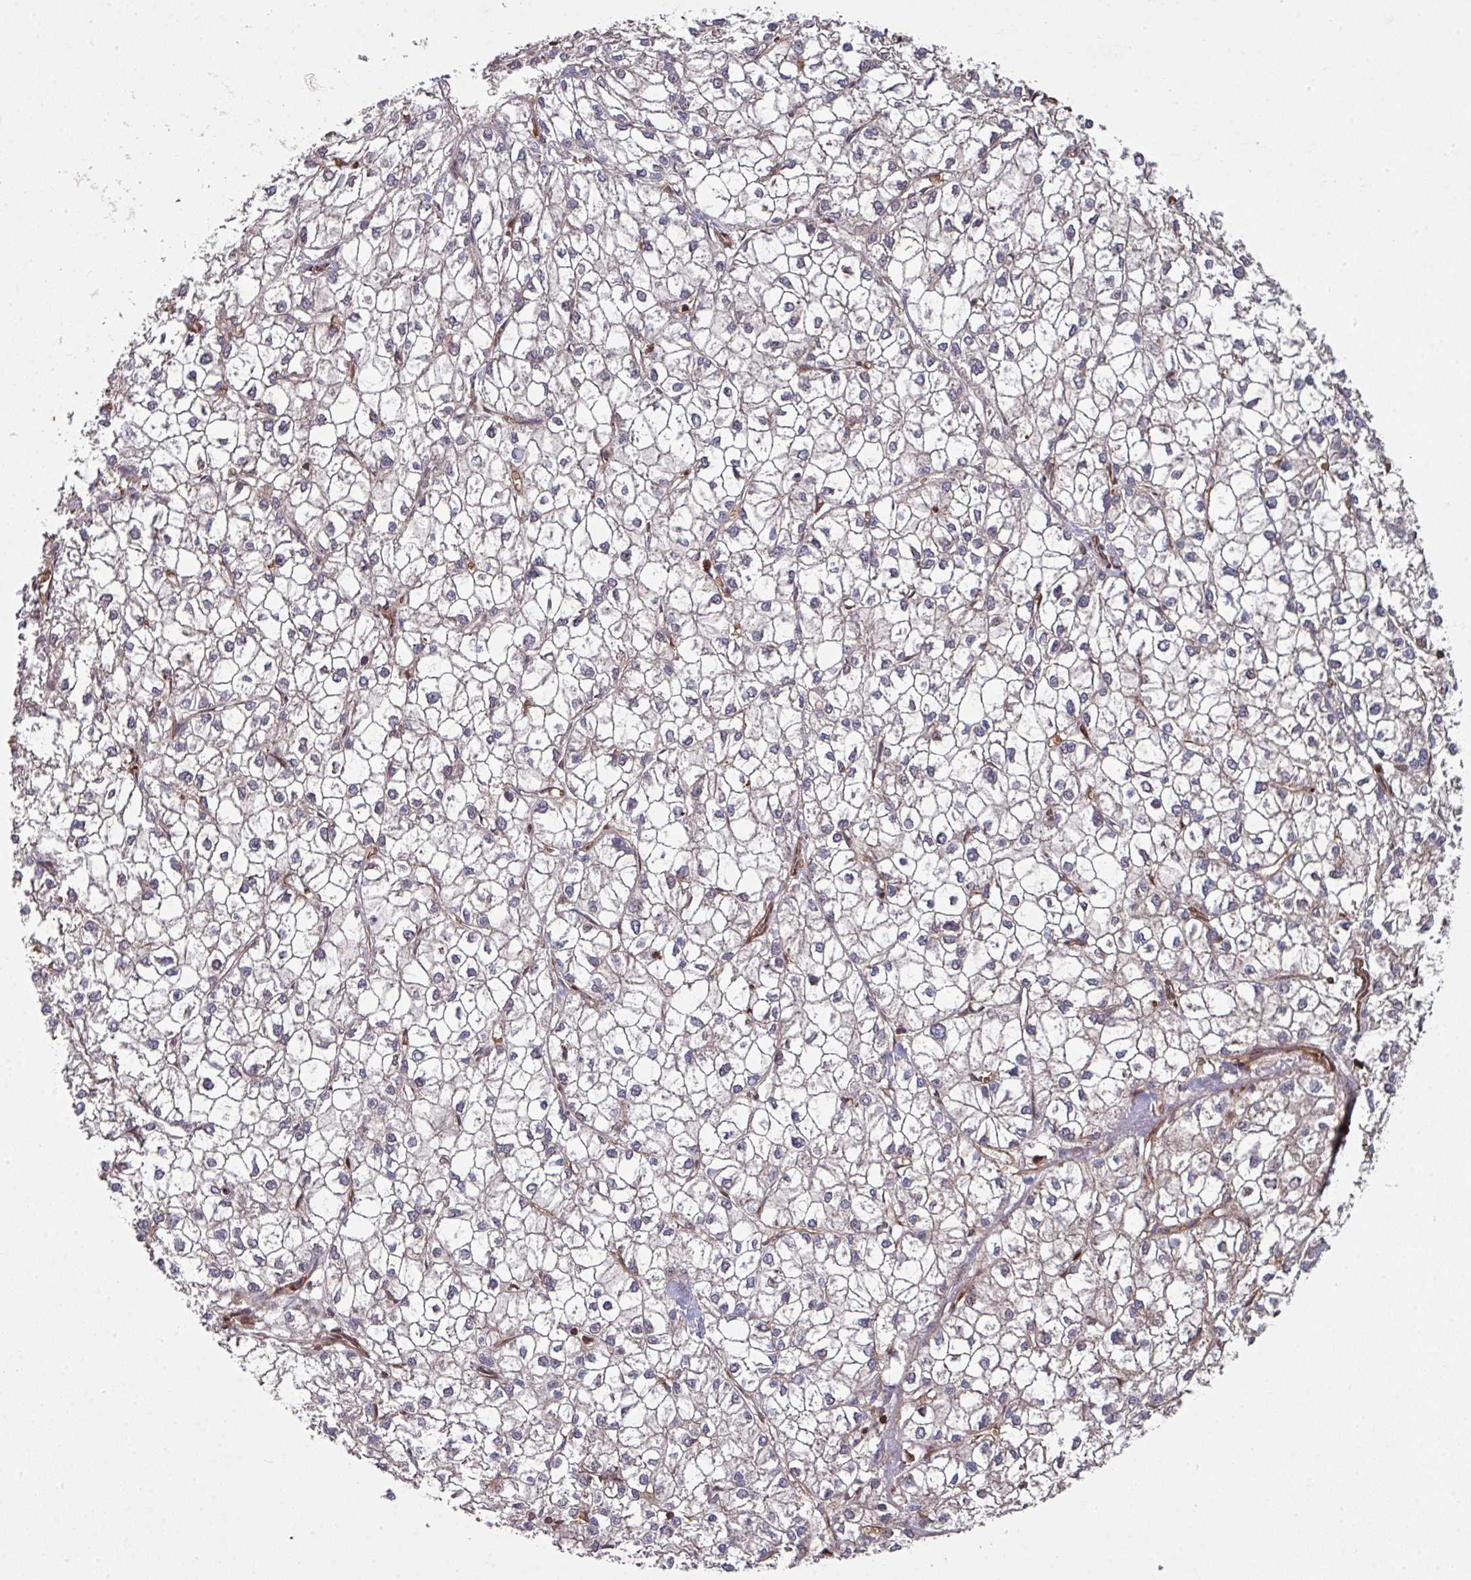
{"staining": {"intensity": "negative", "quantity": "none", "location": "none"}, "tissue": "liver cancer", "cell_type": "Tumor cells", "image_type": "cancer", "snomed": [{"axis": "morphology", "description": "Carcinoma, Hepatocellular, NOS"}, {"axis": "topography", "description": "Liver"}], "caption": "Protein analysis of liver cancer shows no significant staining in tumor cells.", "gene": "ANO9", "patient": {"sex": "female", "age": 43}}